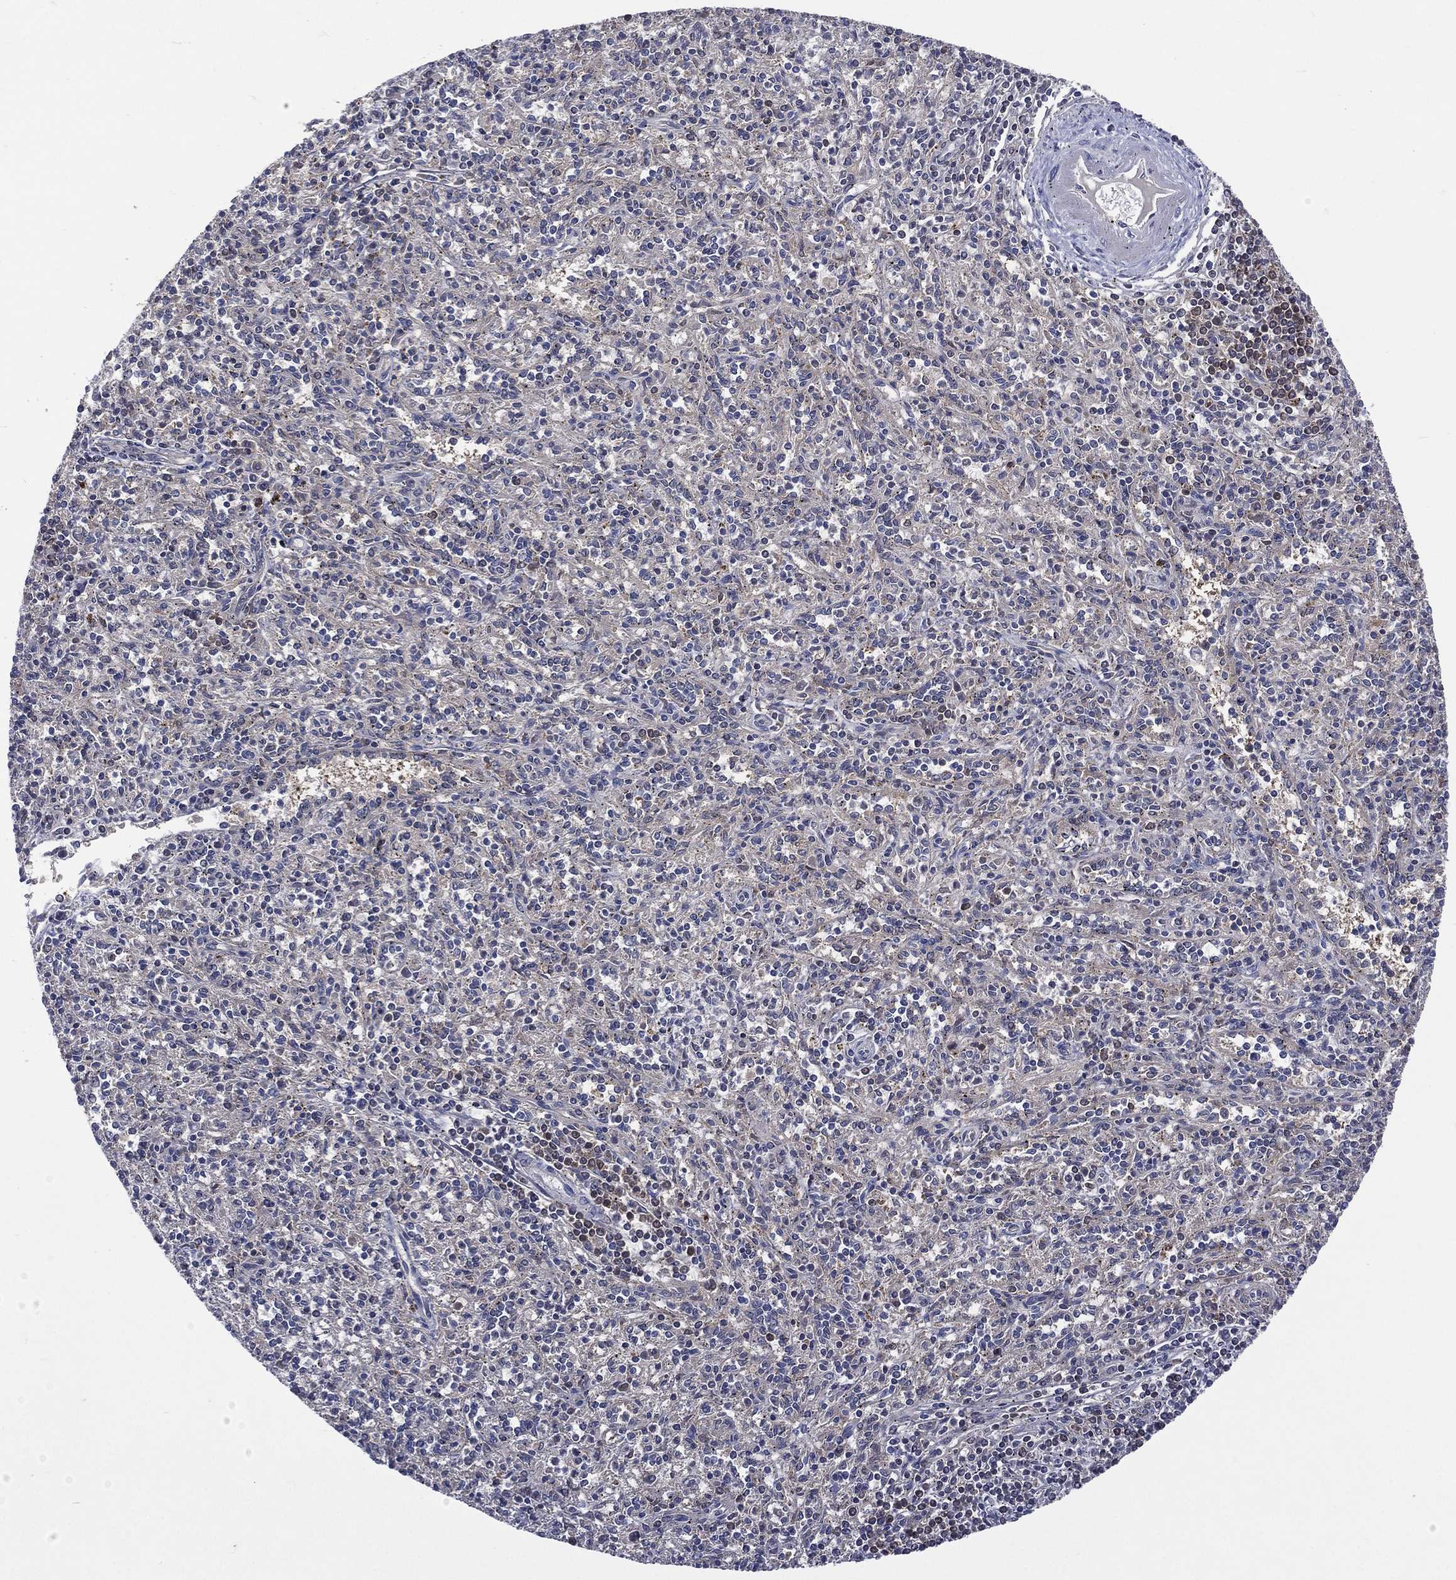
{"staining": {"intensity": "moderate", "quantity": "<25%", "location": "nuclear"}, "tissue": "spleen", "cell_type": "Cells in red pulp", "image_type": "normal", "snomed": [{"axis": "morphology", "description": "Normal tissue, NOS"}, {"axis": "topography", "description": "Spleen"}], "caption": "Immunohistochemical staining of unremarkable human spleen shows moderate nuclear protein positivity in approximately <25% of cells in red pulp.", "gene": "MTAP", "patient": {"sex": "male", "age": 69}}